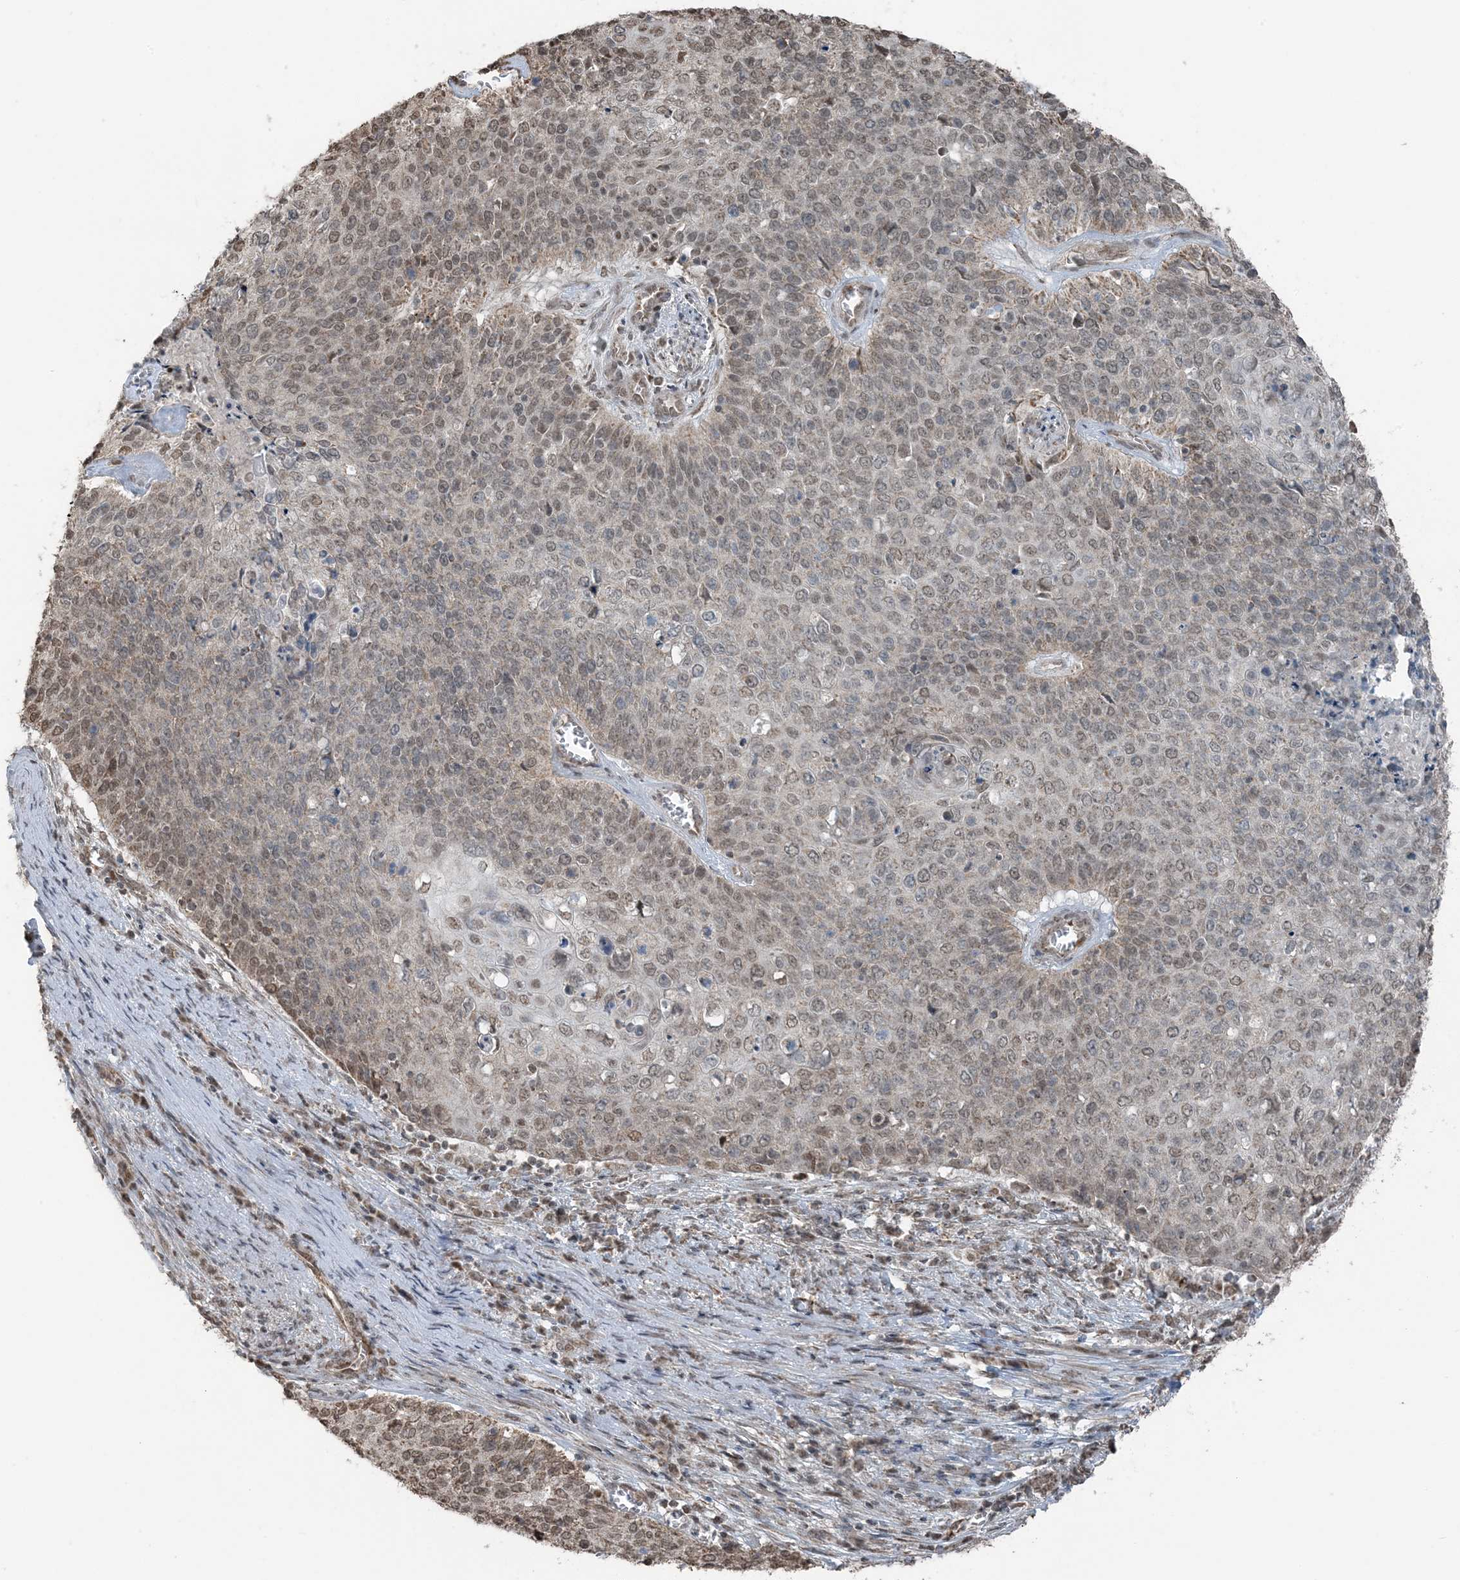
{"staining": {"intensity": "weak", "quantity": ">75%", "location": "nuclear"}, "tissue": "cervical cancer", "cell_type": "Tumor cells", "image_type": "cancer", "snomed": [{"axis": "morphology", "description": "Squamous cell carcinoma, NOS"}, {"axis": "topography", "description": "Cervix"}], "caption": "A brown stain labels weak nuclear staining of a protein in cervical cancer (squamous cell carcinoma) tumor cells.", "gene": "PILRB", "patient": {"sex": "female", "age": 39}}